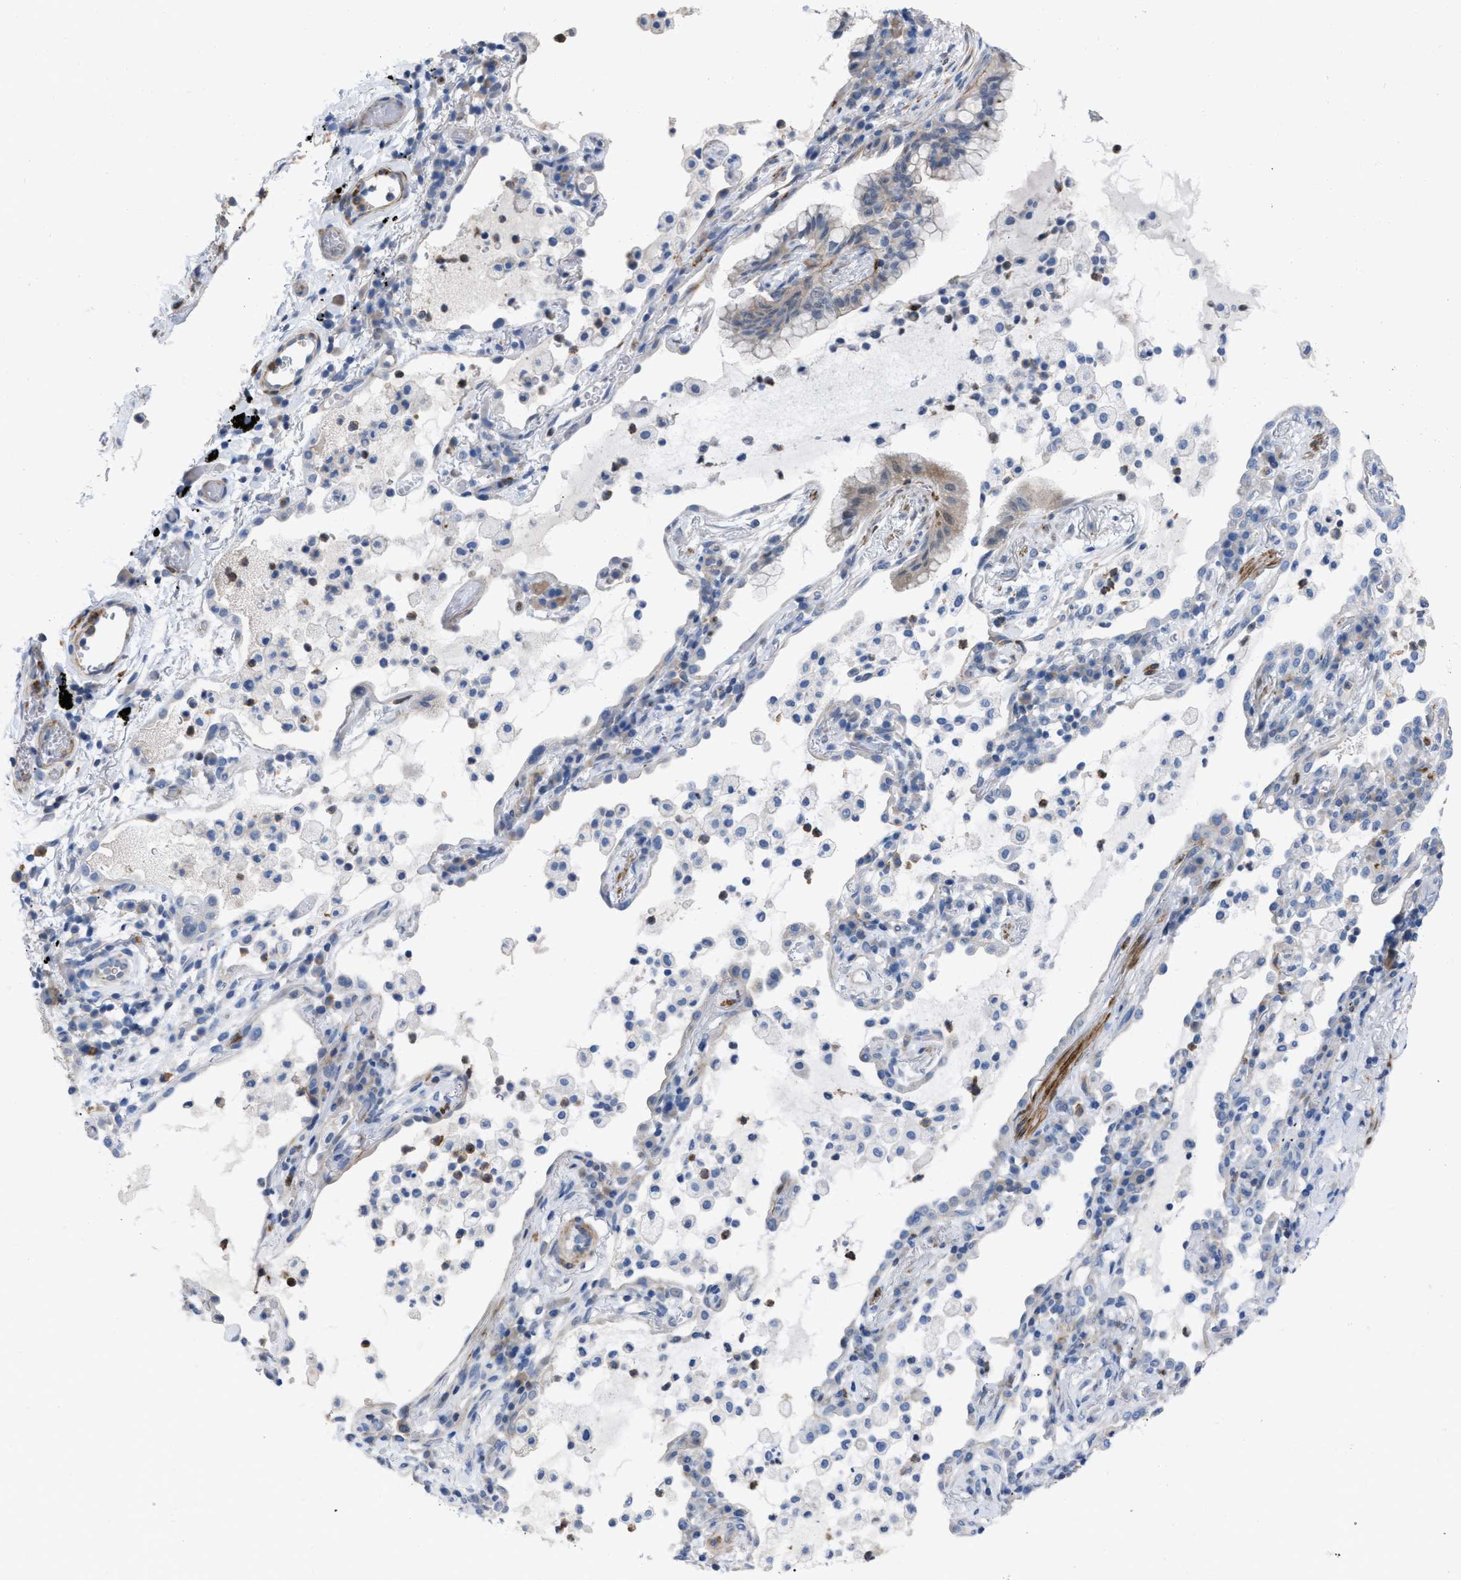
{"staining": {"intensity": "weak", "quantity": "<25%", "location": "cytoplasmic/membranous"}, "tissue": "lung cancer", "cell_type": "Tumor cells", "image_type": "cancer", "snomed": [{"axis": "morphology", "description": "Adenocarcinoma, NOS"}, {"axis": "topography", "description": "Lung"}], "caption": "IHC histopathology image of neoplastic tissue: lung cancer (adenocarcinoma) stained with DAB demonstrates no significant protein staining in tumor cells.", "gene": "PRMT2", "patient": {"sex": "female", "age": 70}}